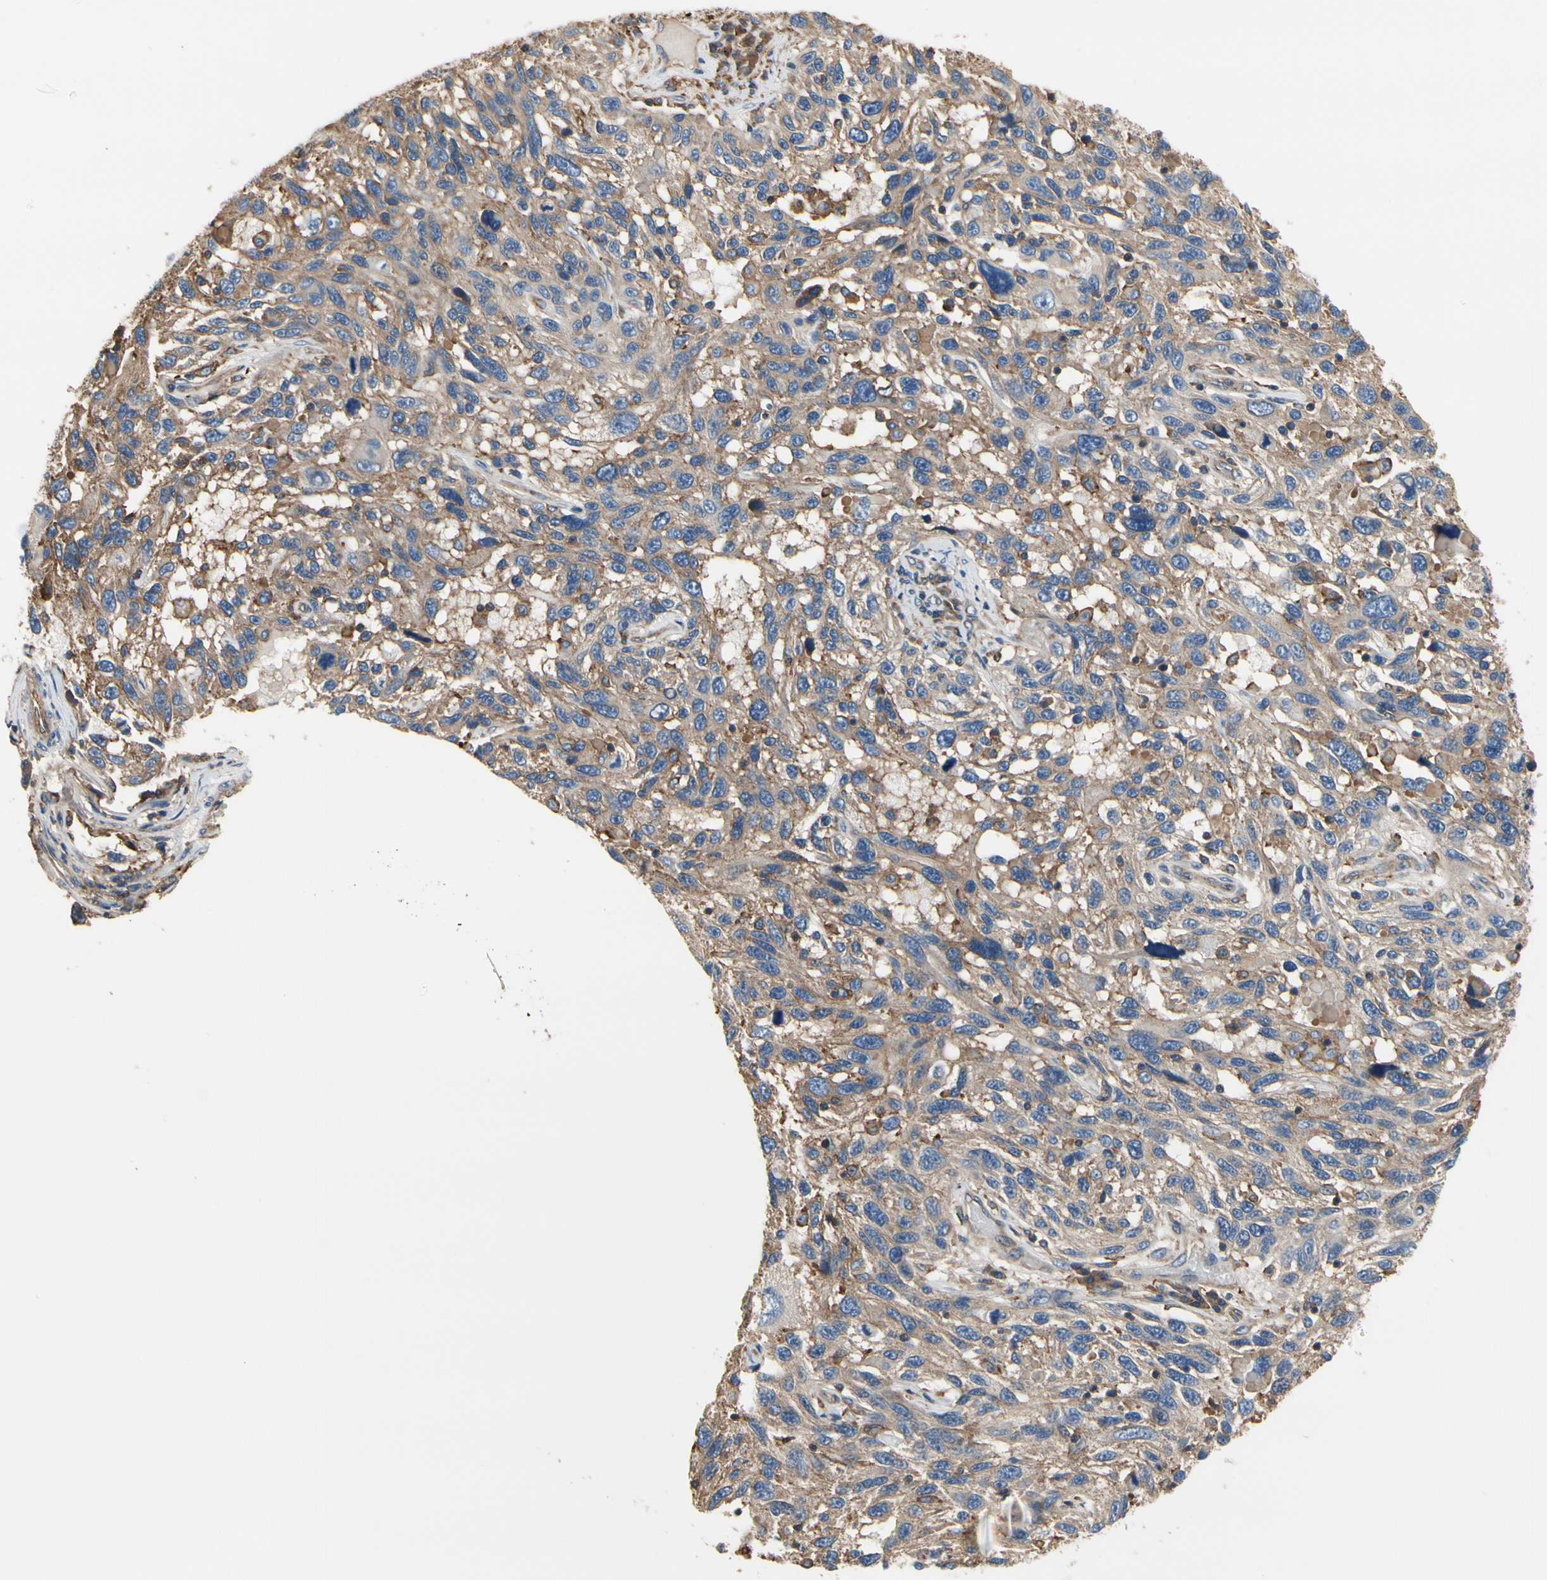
{"staining": {"intensity": "negative", "quantity": "none", "location": "none"}, "tissue": "melanoma", "cell_type": "Tumor cells", "image_type": "cancer", "snomed": [{"axis": "morphology", "description": "Malignant melanoma, NOS"}, {"axis": "topography", "description": "Skin"}], "caption": "Immunohistochemical staining of malignant melanoma shows no significant positivity in tumor cells.", "gene": "IL1RL1", "patient": {"sex": "male", "age": 53}}